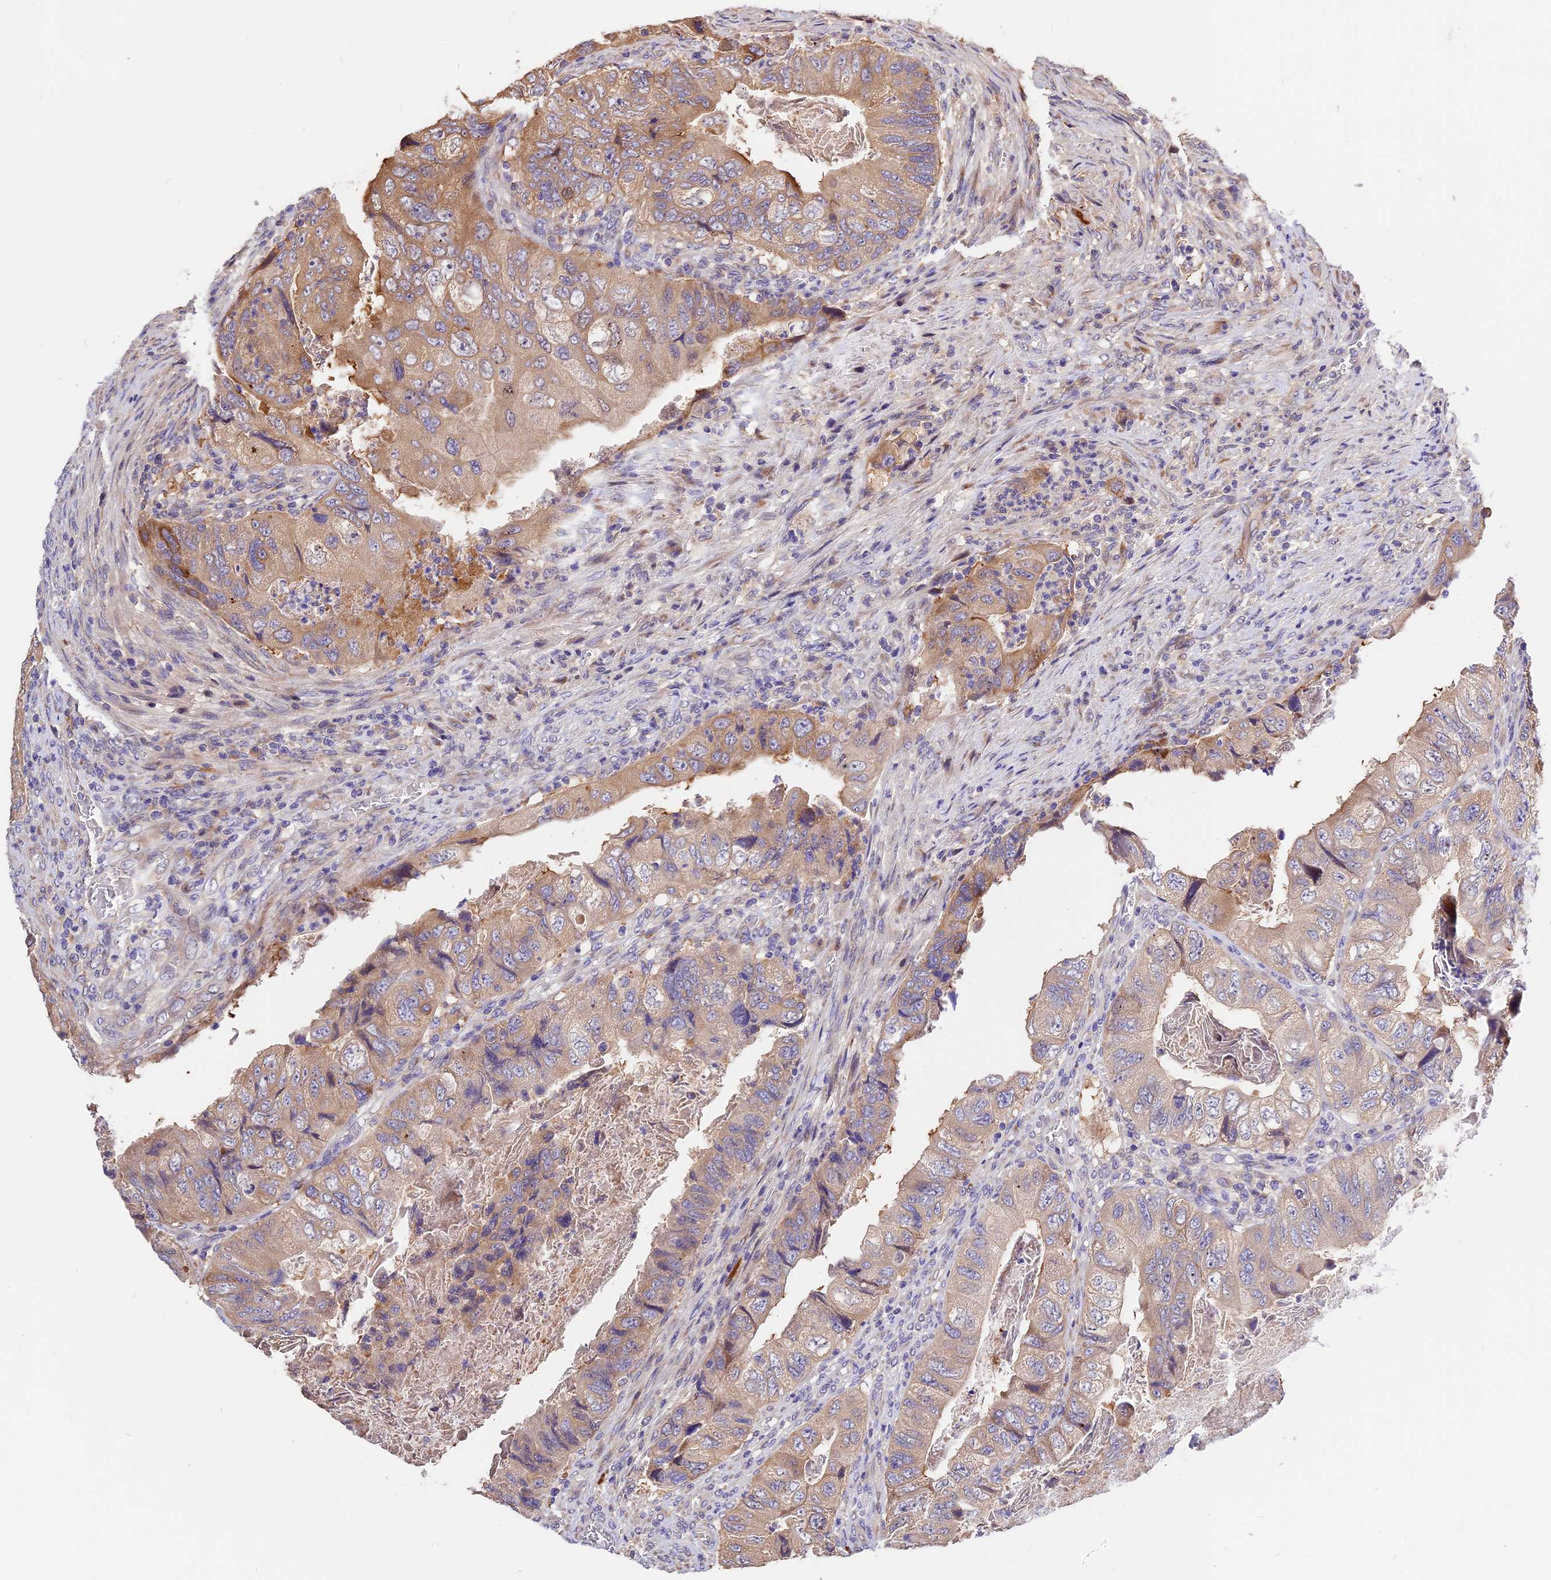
{"staining": {"intensity": "moderate", "quantity": "25%-75%", "location": "cytoplasmic/membranous"}, "tissue": "colorectal cancer", "cell_type": "Tumor cells", "image_type": "cancer", "snomed": [{"axis": "morphology", "description": "Adenocarcinoma, NOS"}, {"axis": "topography", "description": "Rectum"}], "caption": "Adenocarcinoma (colorectal) stained with a brown dye shows moderate cytoplasmic/membranous positive expression in about 25%-75% of tumor cells.", "gene": "BSCL2", "patient": {"sex": "male", "age": 63}}